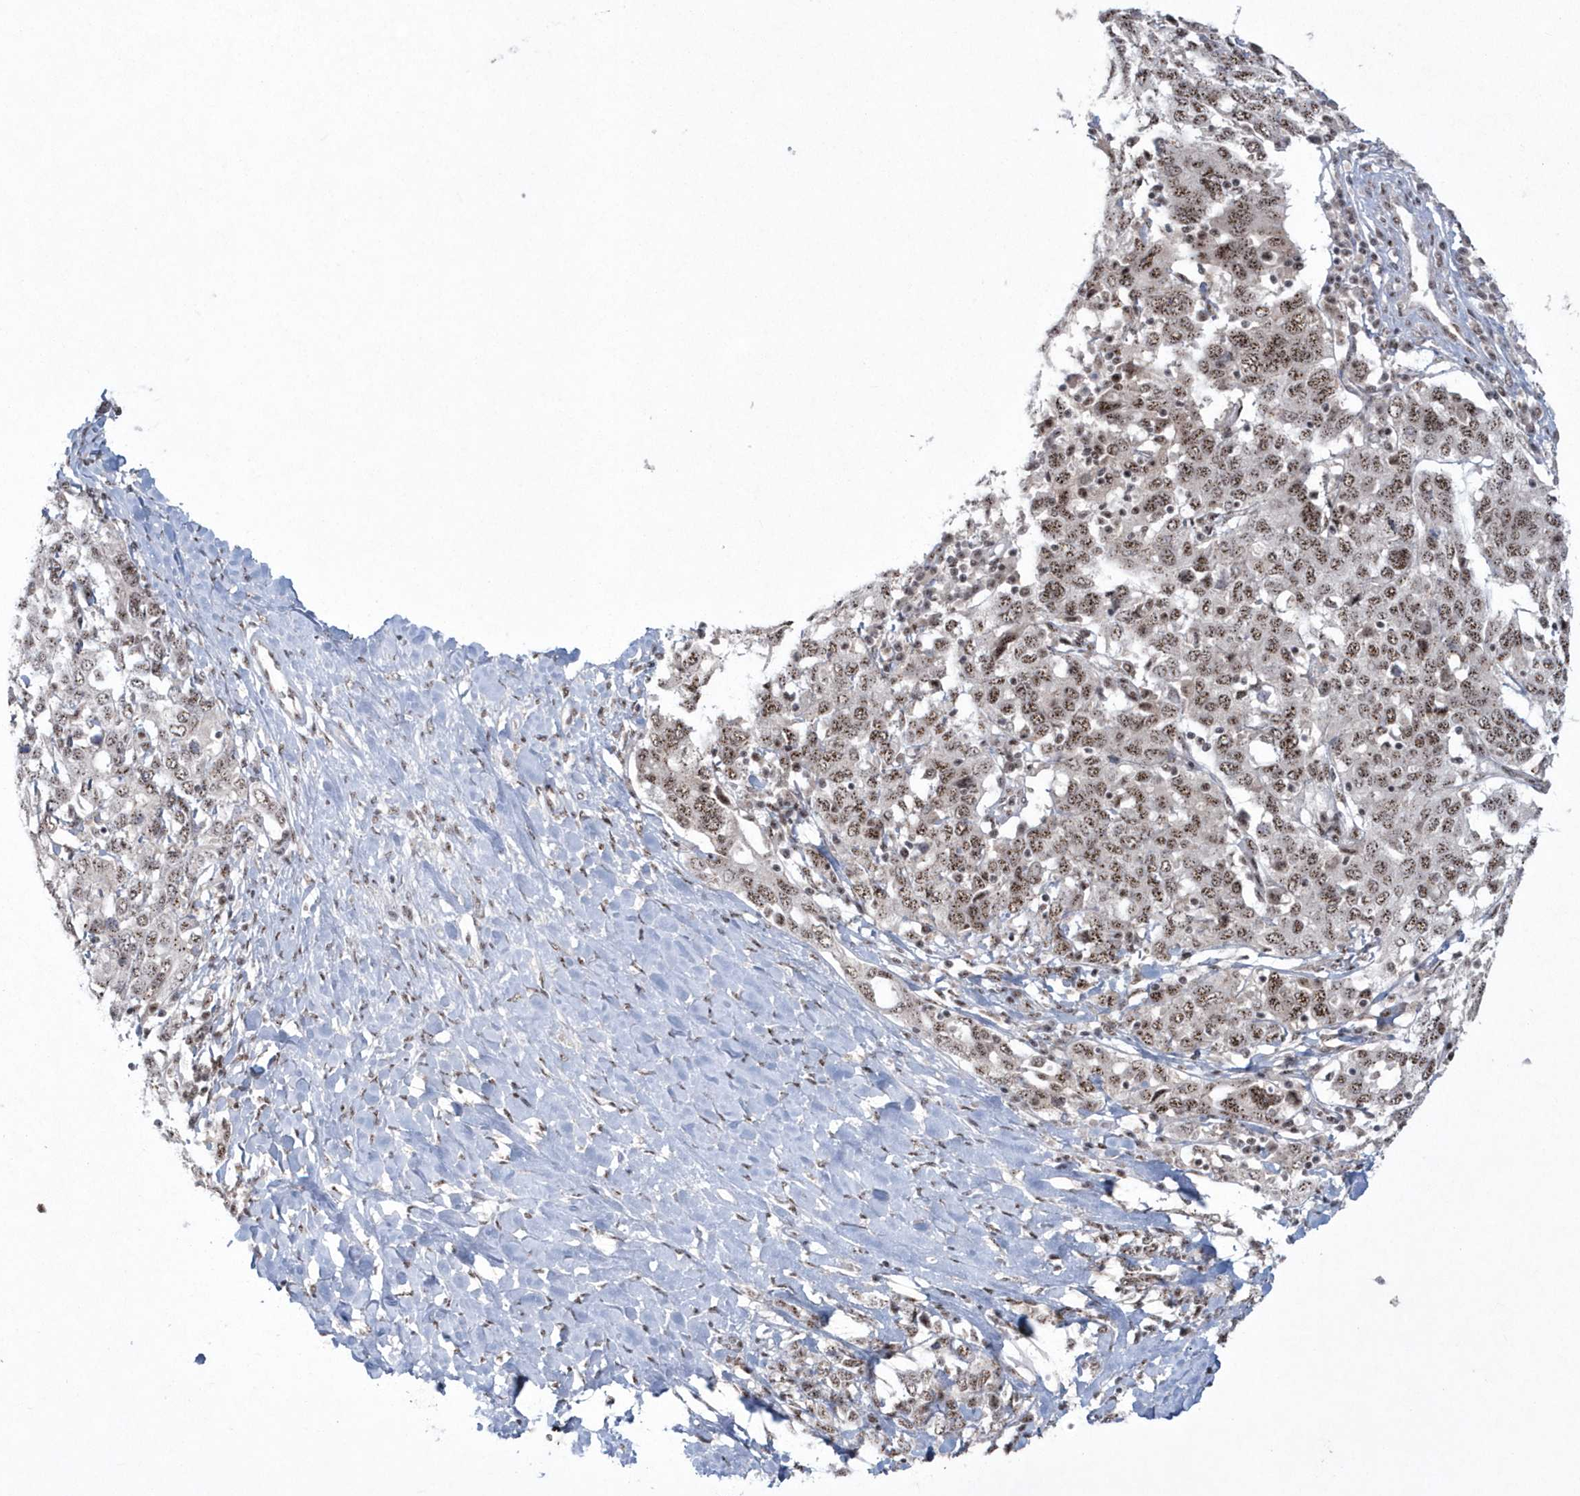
{"staining": {"intensity": "moderate", "quantity": ">75%", "location": "nuclear"}, "tissue": "ovarian cancer", "cell_type": "Tumor cells", "image_type": "cancer", "snomed": [{"axis": "morphology", "description": "Carcinoma, endometroid"}, {"axis": "topography", "description": "Ovary"}], "caption": "This photomicrograph reveals immunohistochemistry (IHC) staining of ovarian cancer, with medium moderate nuclear staining in approximately >75% of tumor cells.", "gene": "KDM6B", "patient": {"sex": "female", "age": 62}}